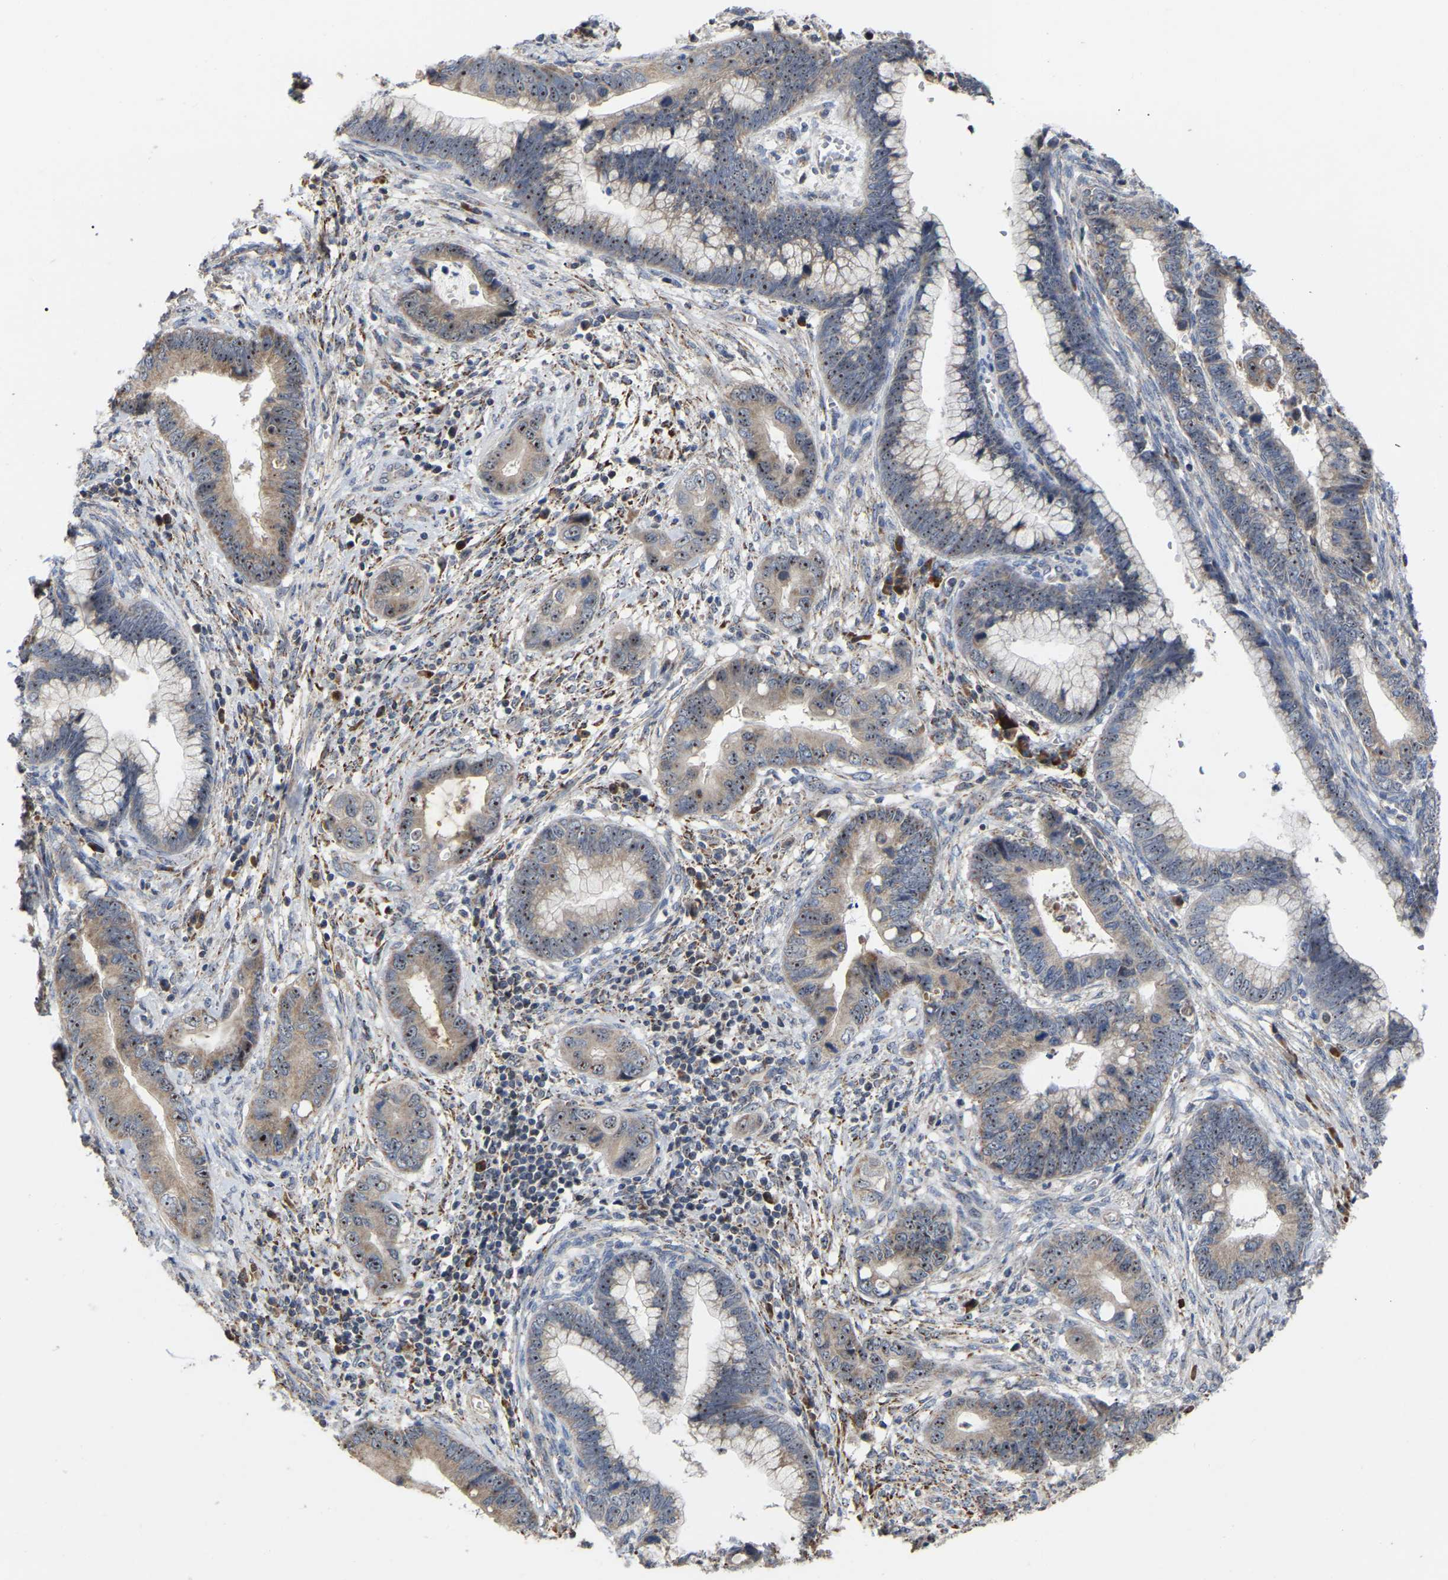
{"staining": {"intensity": "weak", "quantity": ">75%", "location": "cytoplasmic/membranous,nuclear"}, "tissue": "cervical cancer", "cell_type": "Tumor cells", "image_type": "cancer", "snomed": [{"axis": "morphology", "description": "Adenocarcinoma, NOS"}, {"axis": "topography", "description": "Cervix"}], "caption": "Adenocarcinoma (cervical) tissue displays weak cytoplasmic/membranous and nuclear staining in about >75% of tumor cells", "gene": "NOP53", "patient": {"sex": "female", "age": 44}}